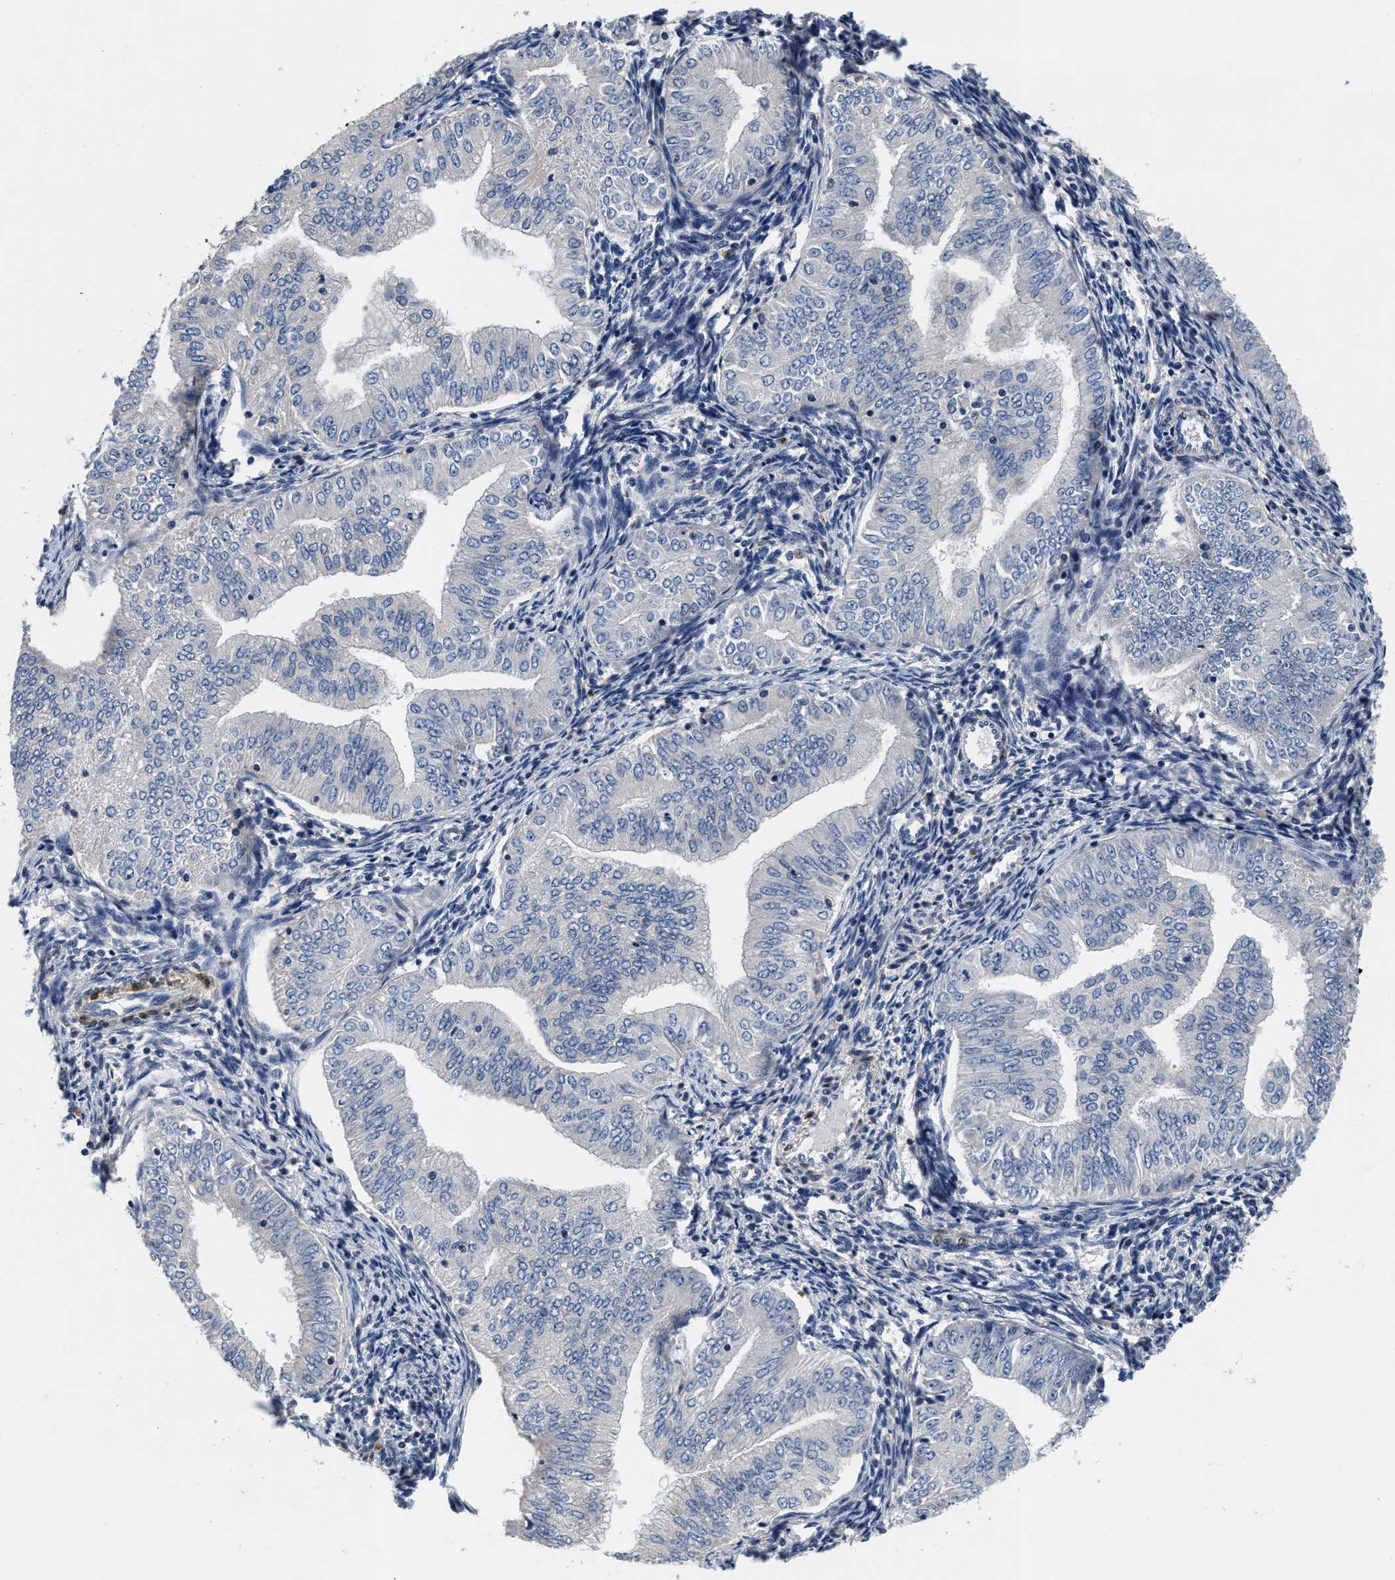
{"staining": {"intensity": "negative", "quantity": "none", "location": "none"}, "tissue": "endometrial cancer", "cell_type": "Tumor cells", "image_type": "cancer", "snomed": [{"axis": "morphology", "description": "Normal tissue, NOS"}, {"axis": "morphology", "description": "Adenocarcinoma, NOS"}, {"axis": "topography", "description": "Endometrium"}], "caption": "Tumor cells show no significant protein positivity in endometrial adenocarcinoma. (DAB immunohistochemistry with hematoxylin counter stain).", "gene": "ANKIB1", "patient": {"sex": "female", "age": 53}}